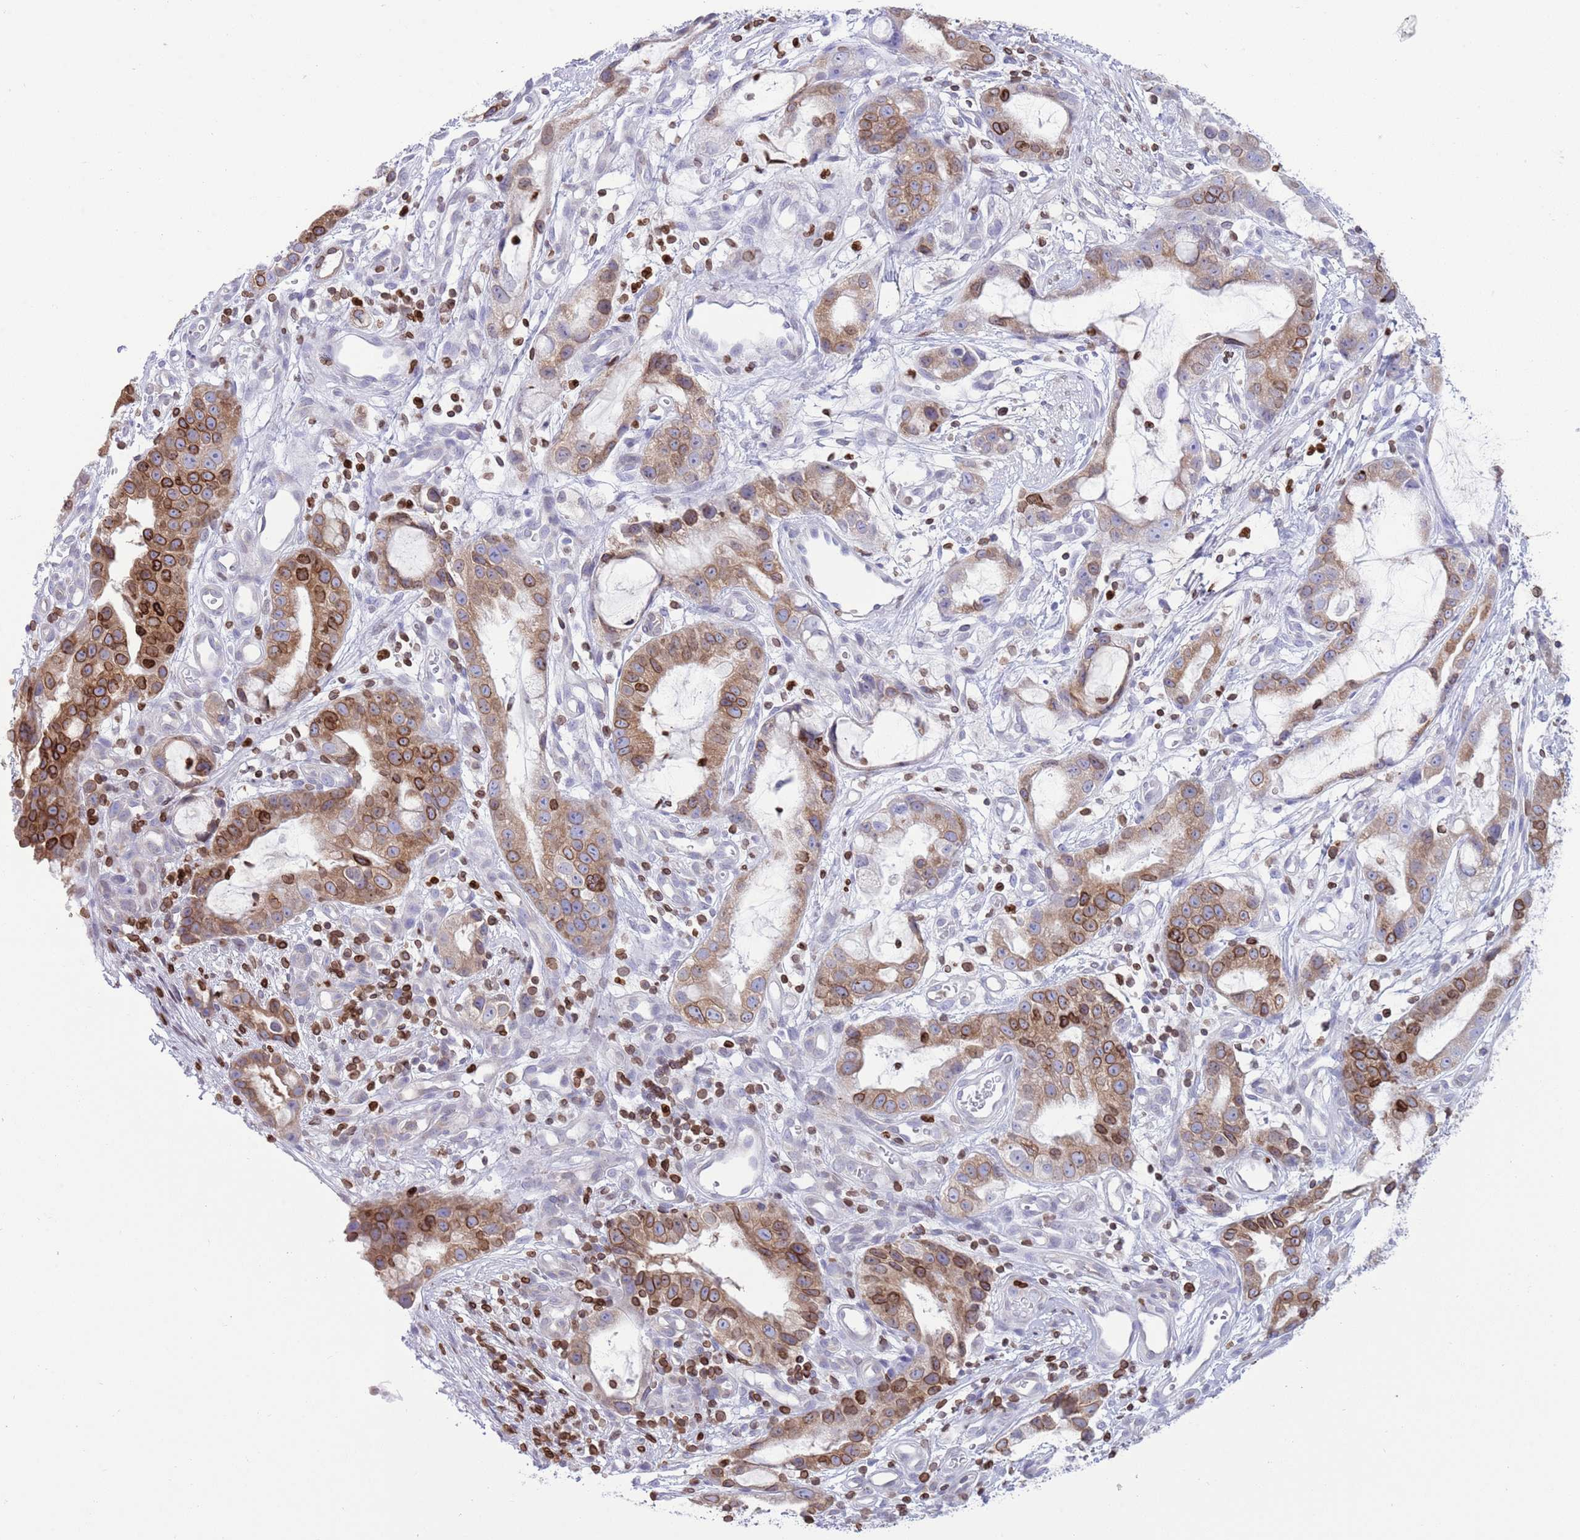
{"staining": {"intensity": "moderate", "quantity": ">75%", "location": "cytoplasmic/membranous,nuclear"}, "tissue": "stomach cancer", "cell_type": "Tumor cells", "image_type": "cancer", "snomed": [{"axis": "morphology", "description": "Adenocarcinoma, NOS"}, {"axis": "topography", "description": "Stomach"}], "caption": "An image of stomach cancer stained for a protein reveals moderate cytoplasmic/membranous and nuclear brown staining in tumor cells.", "gene": "LBR", "patient": {"sex": "male", "age": 55}}